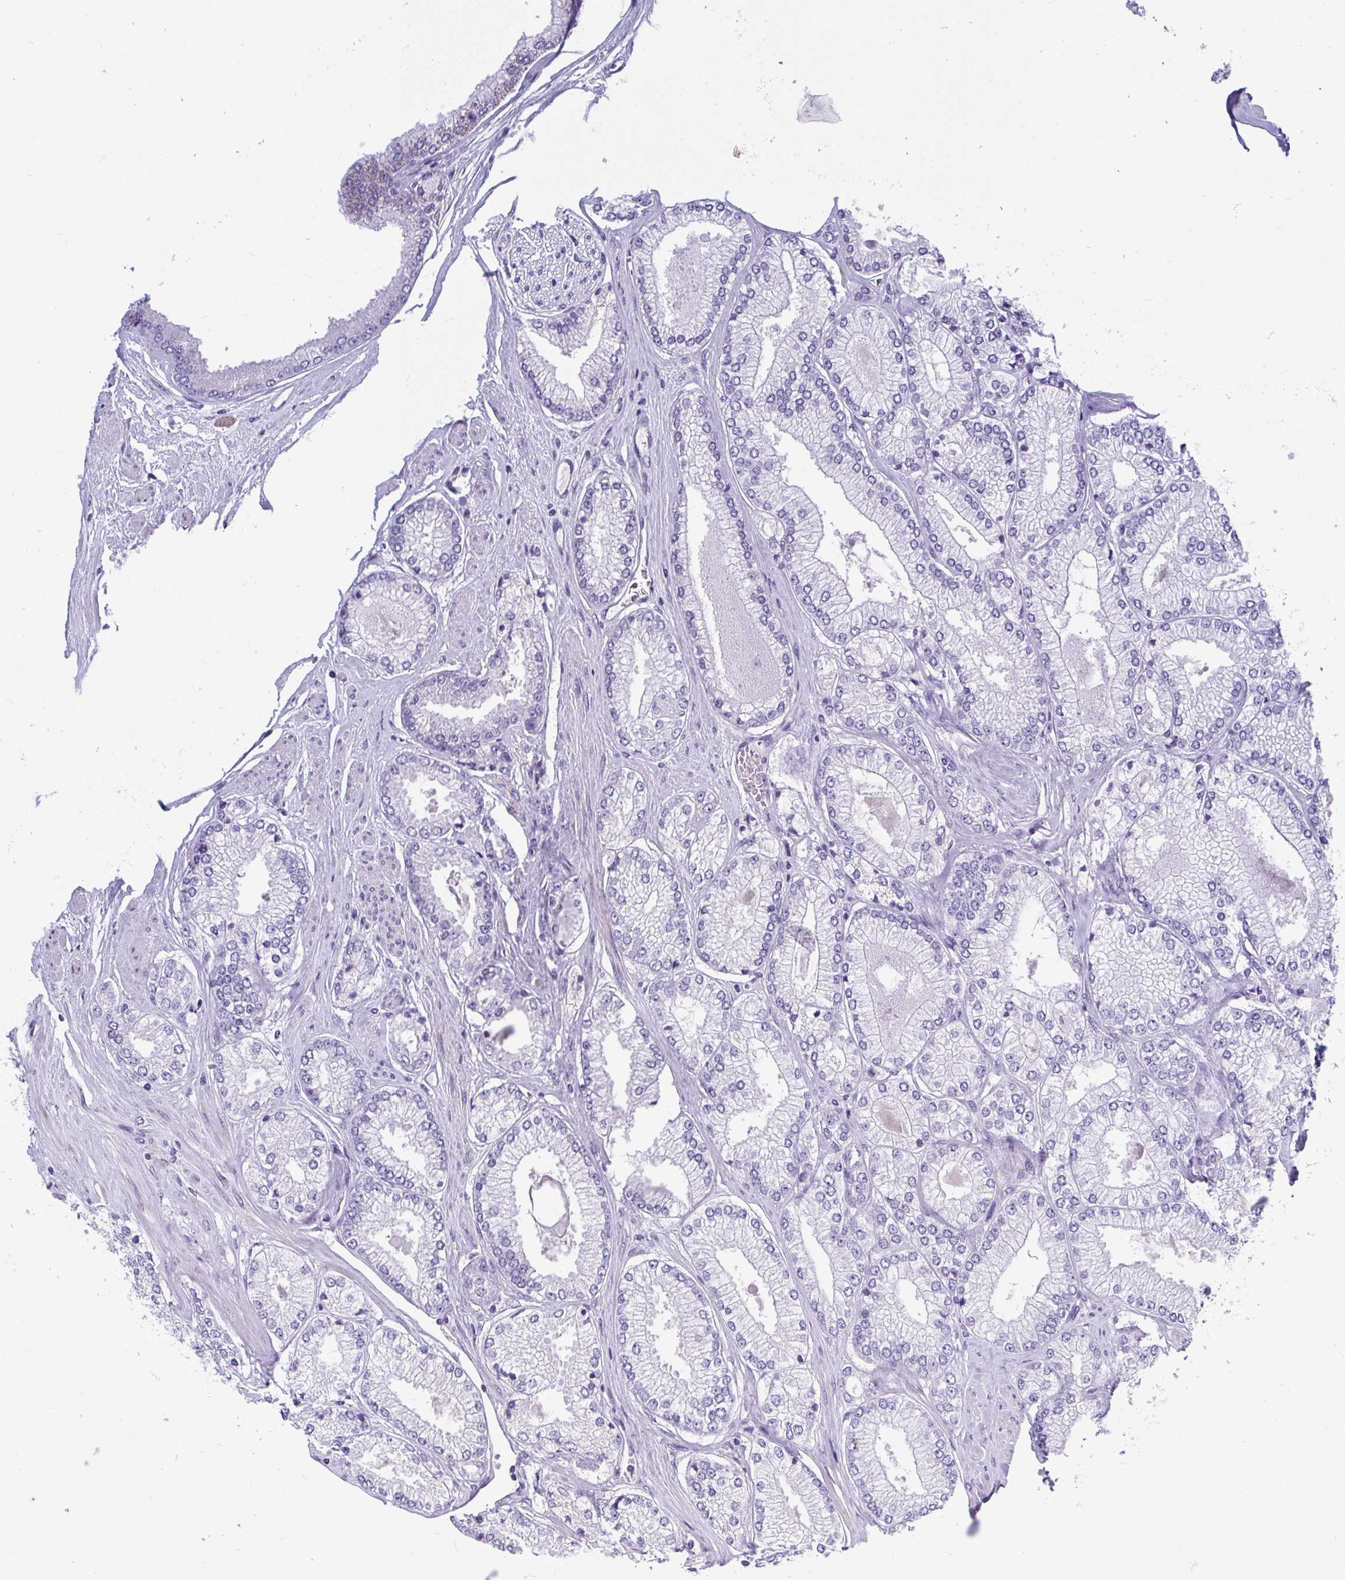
{"staining": {"intensity": "negative", "quantity": "none", "location": "none"}, "tissue": "prostate cancer", "cell_type": "Tumor cells", "image_type": "cancer", "snomed": [{"axis": "morphology", "description": "Adenocarcinoma, Low grade"}, {"axis": "topography", "description": "Prostate"}], "caption": "There is no significant expression in tumor cells of prostate cancer. The staining is performed using DAB (3,3'-diaminobenzidine) brown chromogen with nuclei counter-stained in using hematoxylin.", "gene": "COA5", "patient": {"sex": "male", "age": 67}}